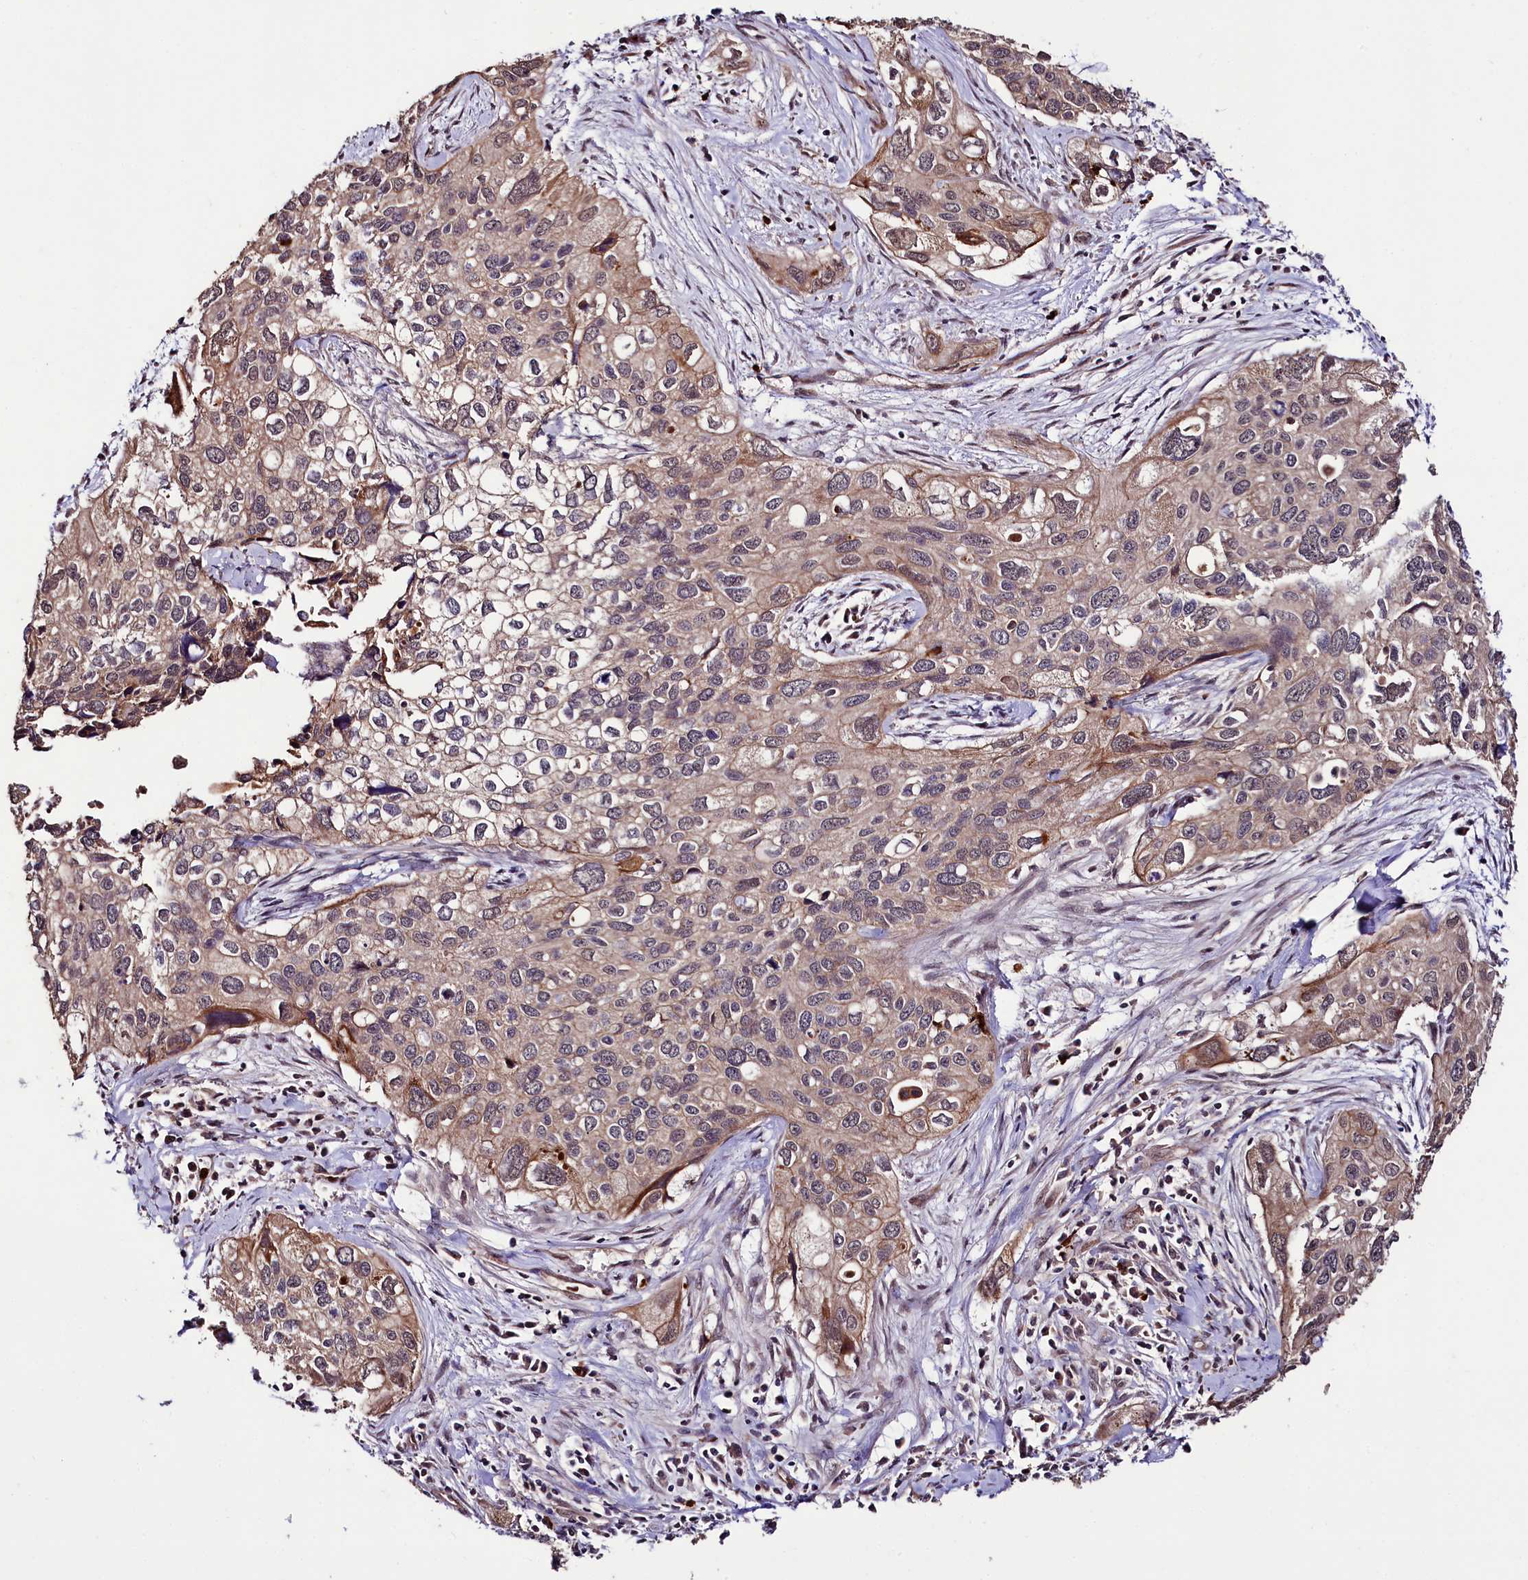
{"staining": {"intensity": "moderate", "quantity": "<25%", "location": "cytoplasmic/membranous"}, "tissue": "cervical cancer", "cell_type": "Tumor cells", "image_type": "cancer", "snomed": [{"axis": "morphology", "description": "Squamous cell carcinoma, NOS"}, {"axis": "topography", "description": "Cervix"}], "caption": "Moderate cytoplasmic/membranous staining is seen in about <25% of tumor cells in squamous cell carcinoma (cervical).", "gene": "KLRB1", "patient": {"sex": "female", "age": 55}}